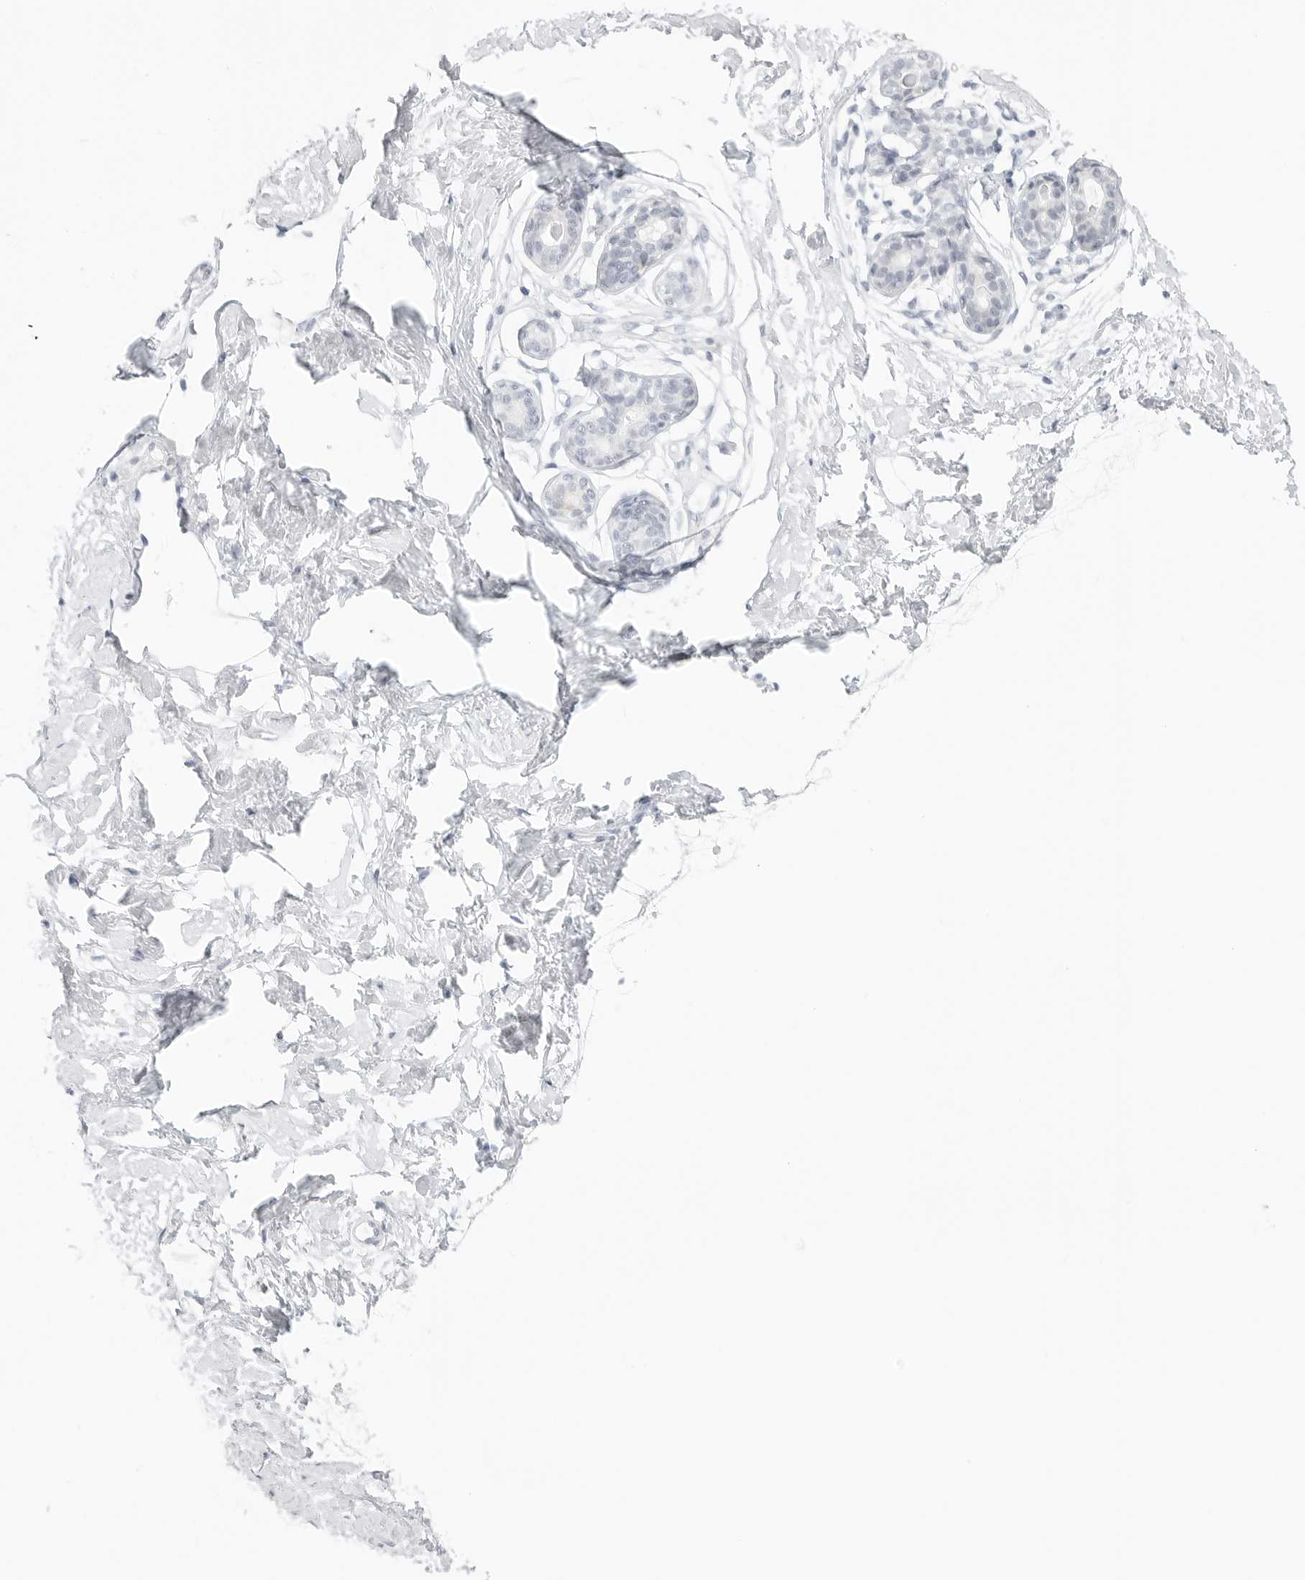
{"staining": {"intensity": "negative", "quantity": "none", "location": "none"}, "tissue": "breast", "cell_type": "Adipocytes", "image_type": "normal", "snomed": [{"axis": "morphology", "description": "Normal tissue, NOS"}, {"axis": "topography", "description": "Breast"}], "caption": "The micrograph exhibits no significant expression in adipocytes of breast. (Immunohistochemistry (ihc), brightfield microscopy, high magnification).", "gene": "HMGCS2", "patient": {"sex": "female", "age": 23}}